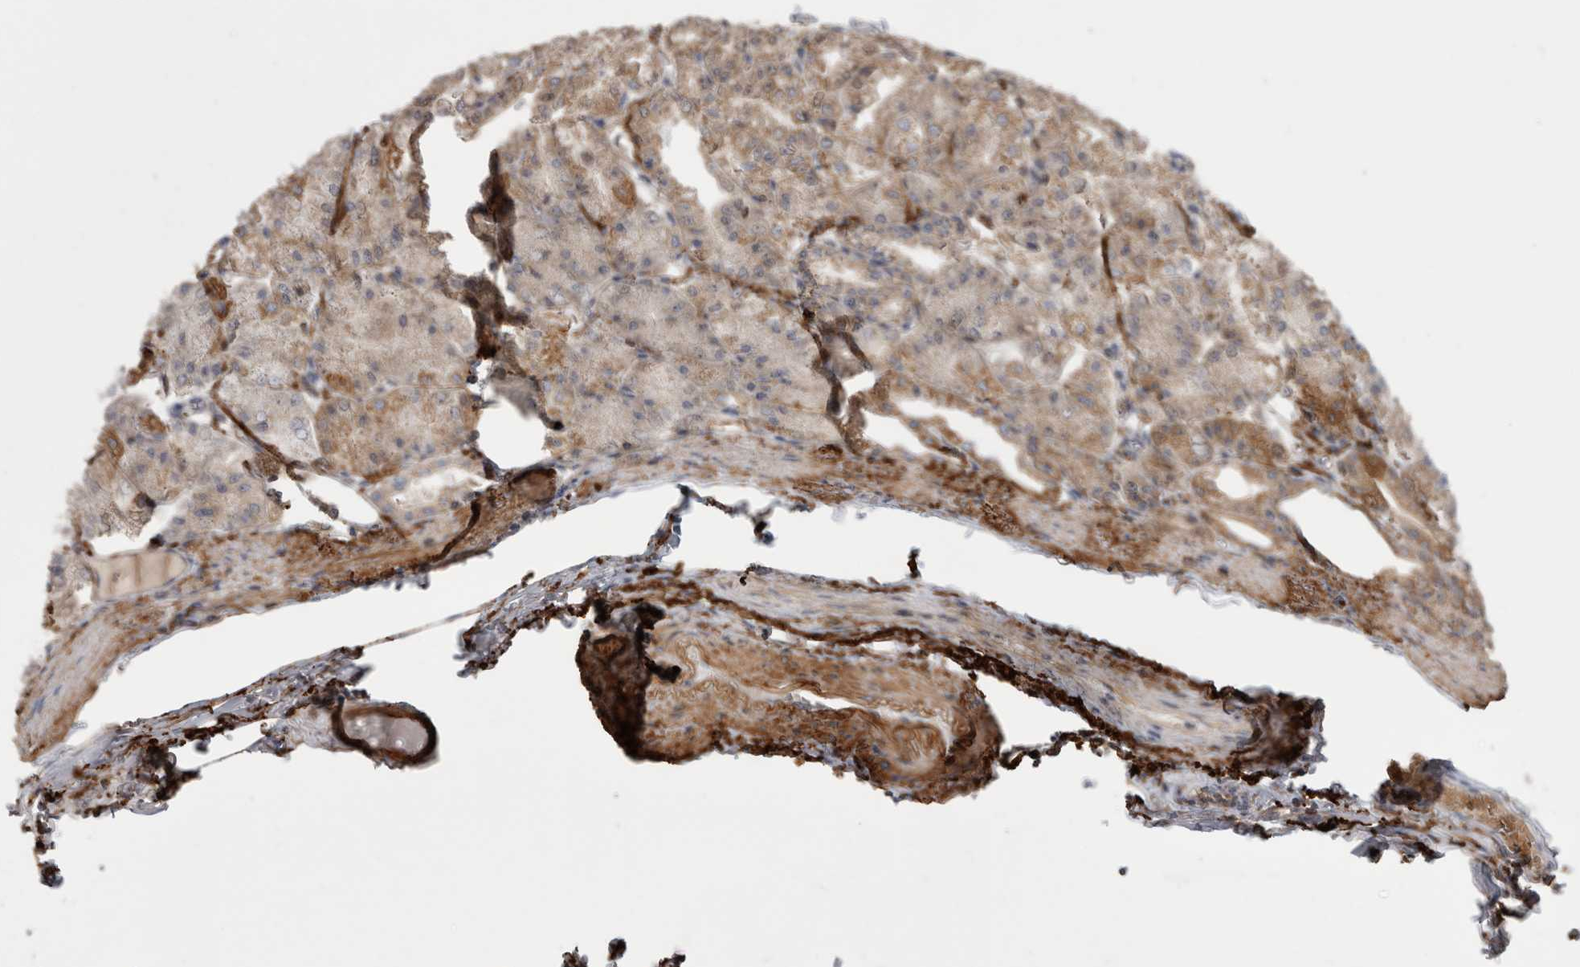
{"staining": {"intensity": "strong", "quantity": "25%-75%", "location": "cytoplasmic/membranous"}, "tissue": "stomach", "cell_type": "Glandular cells", "image_type": "normal", "snomed": [{"axis": "morphology", "description": "Normal tissue, NOS"}, {"axis": "topography", "description": "Stomach, lower"}], "caption": "Immunohistochemical staining of benign stomach shows strong cytoplasmic/membranous protein staining in approximately 25%-75% of glandular cells. Ihc stains the protein of interest in brown and the nuclei are stained blue.", "gene": "DARS2", "patient": {"sex": "male", "age": 71}}